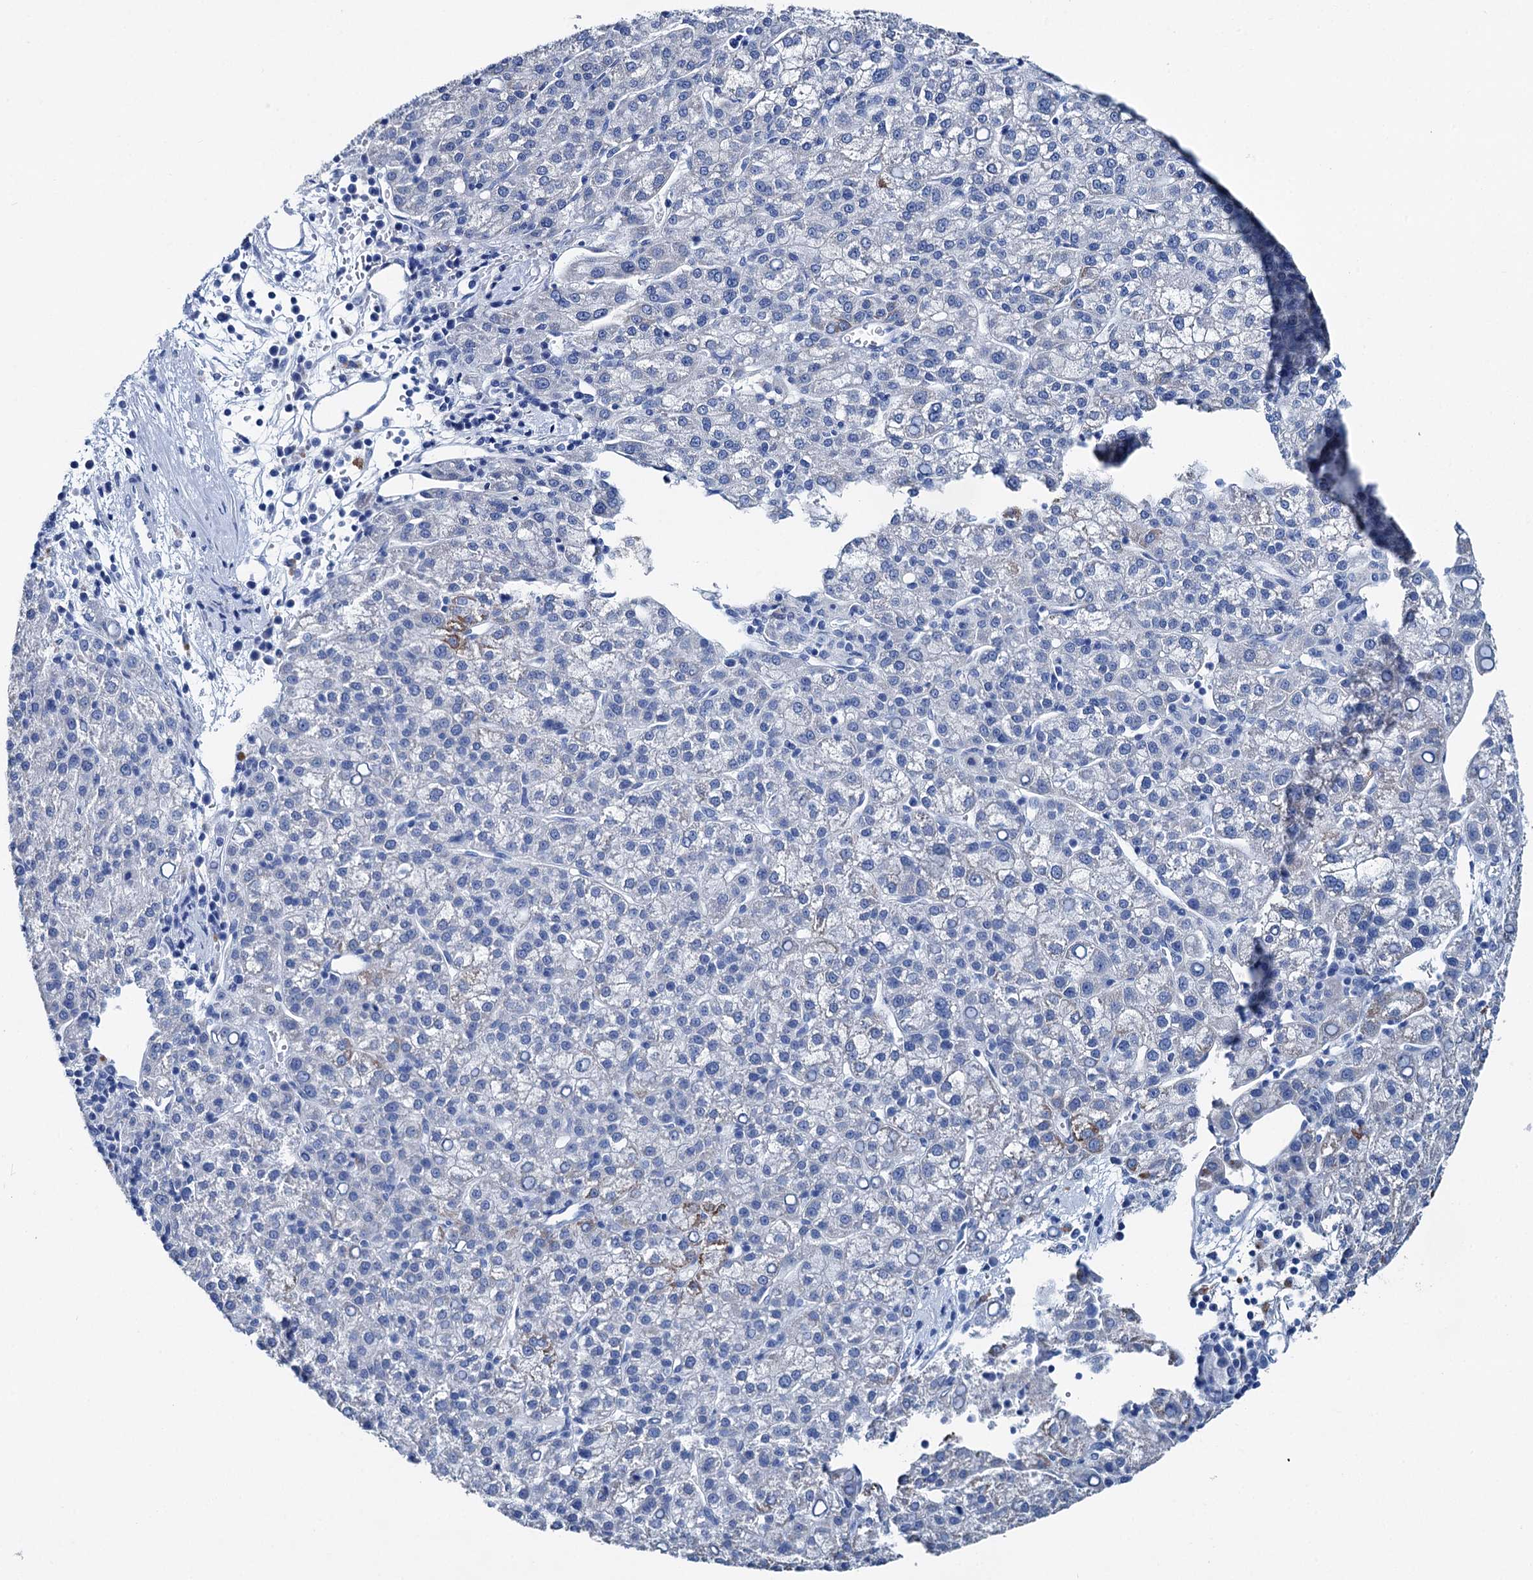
{"staining": {"intensity": "negative", "quantity": "none", "location": "none"}, "tissue": "liver cancer", "cell_type": "Tumor cells", "image_type": "cancer", "snomed": [{"axis": "morphology", "description": "Carcinoma, Hepatocellular, NOS"}, {"axis": "topography", "description": "Liver"}], "caption": "Histopathology image shows no significant protein staining in tumor cells of liver cancer (hepatocellular carcinoma).", "gene": "BRINP1", "patient": {"sex": "female", "age": 58}}